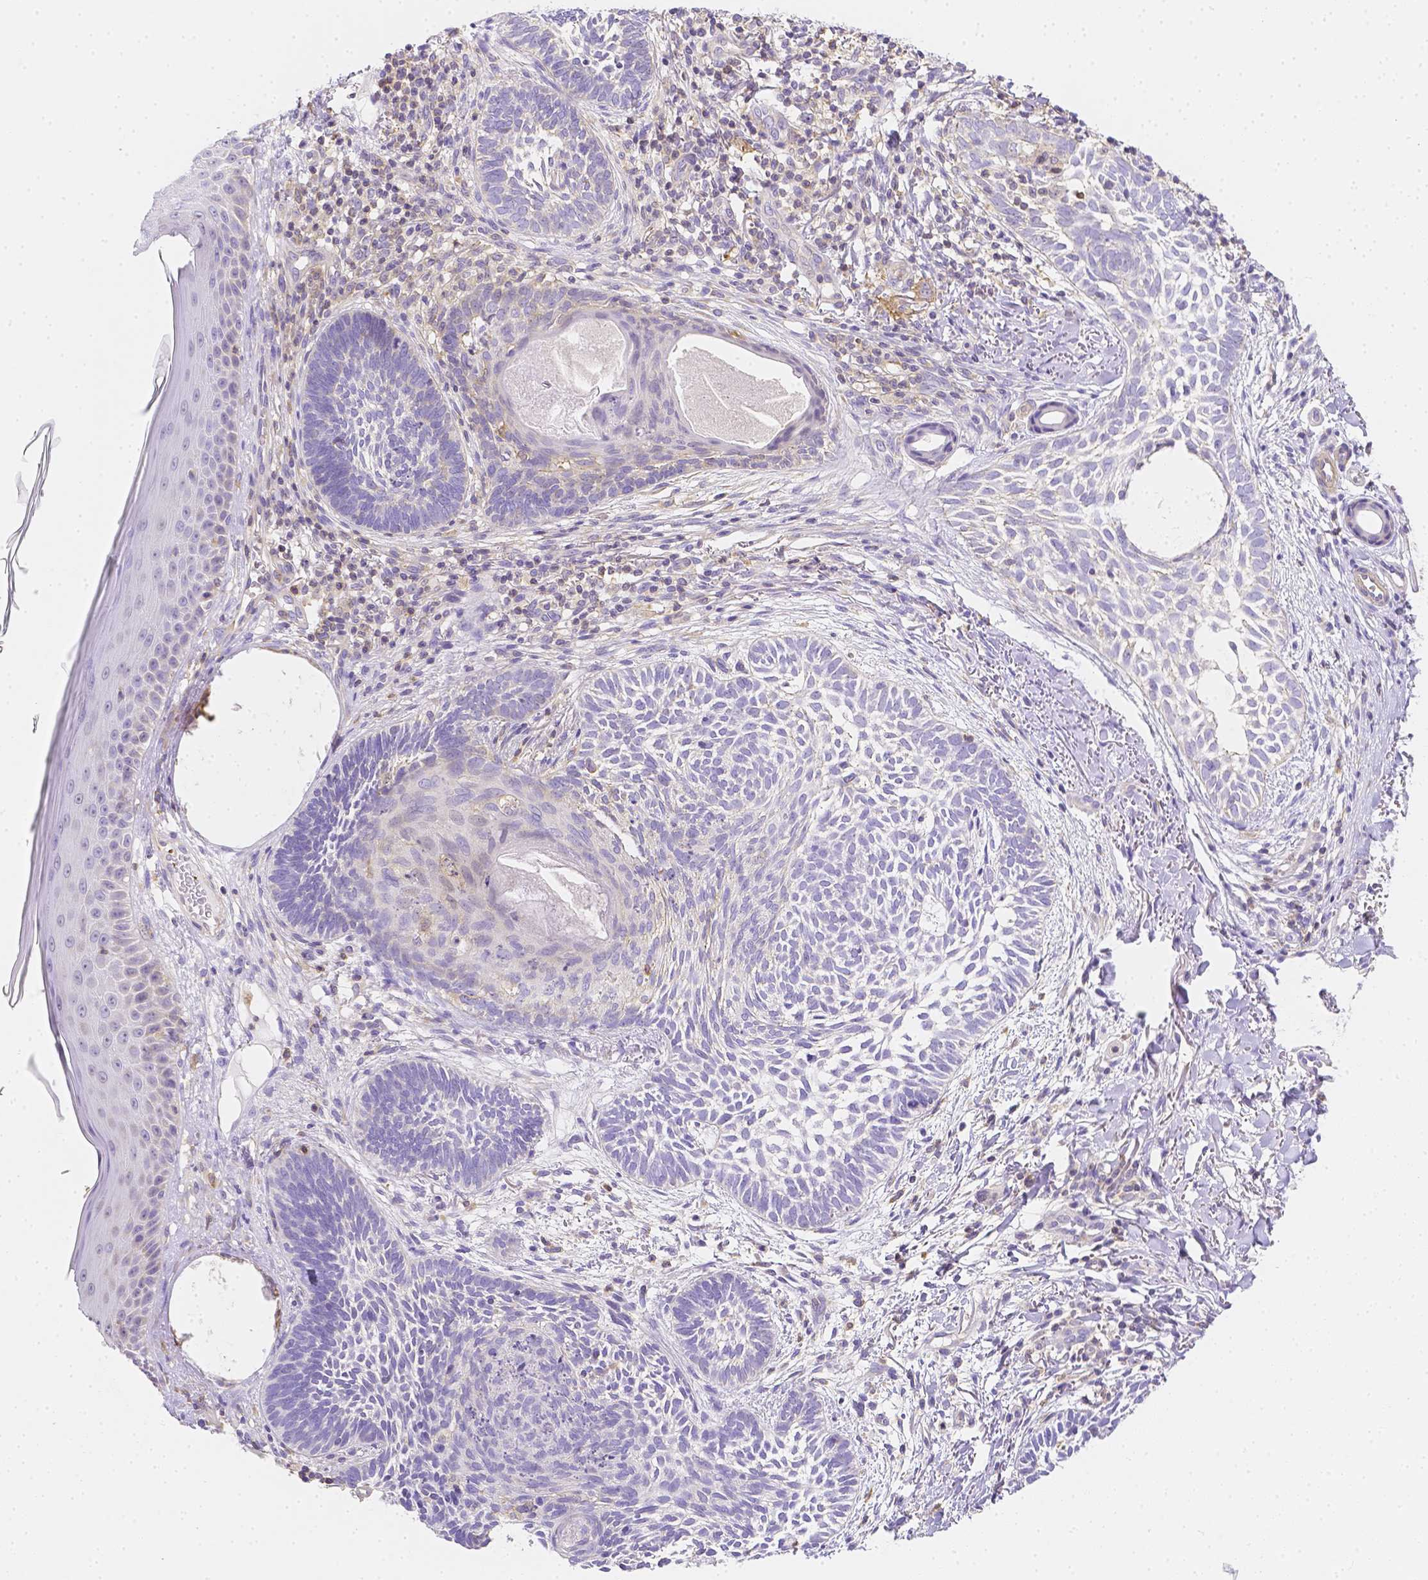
{"staining": {"intensity": "negative", "quantity": "none", "location": "none"}, "tissue": "skin cancer", "cell_type": "Tumor cells", "image_type": "cancer", "snomed": [{"axis": "morphology", "description": "Normal tissue, NOS"}, {"axis": "morphology", "description": "Basal cell carcinoma"}, {"axis": "topography", "description": "Skin"}], "caption": "This is a histopathology image of immunohistochemistry (IHC) staining of skin basal cell carcinoma, which shows no staining in tumor cells. (Stains: DAB (3,3'-diaminobenzidine) immunohistochemistry with hematoxylin counter stain, Microscopy: brightfield microscopy at high magnification).", "gene": "ASAH2", "patient": {"sex": "male", "age": 46}}